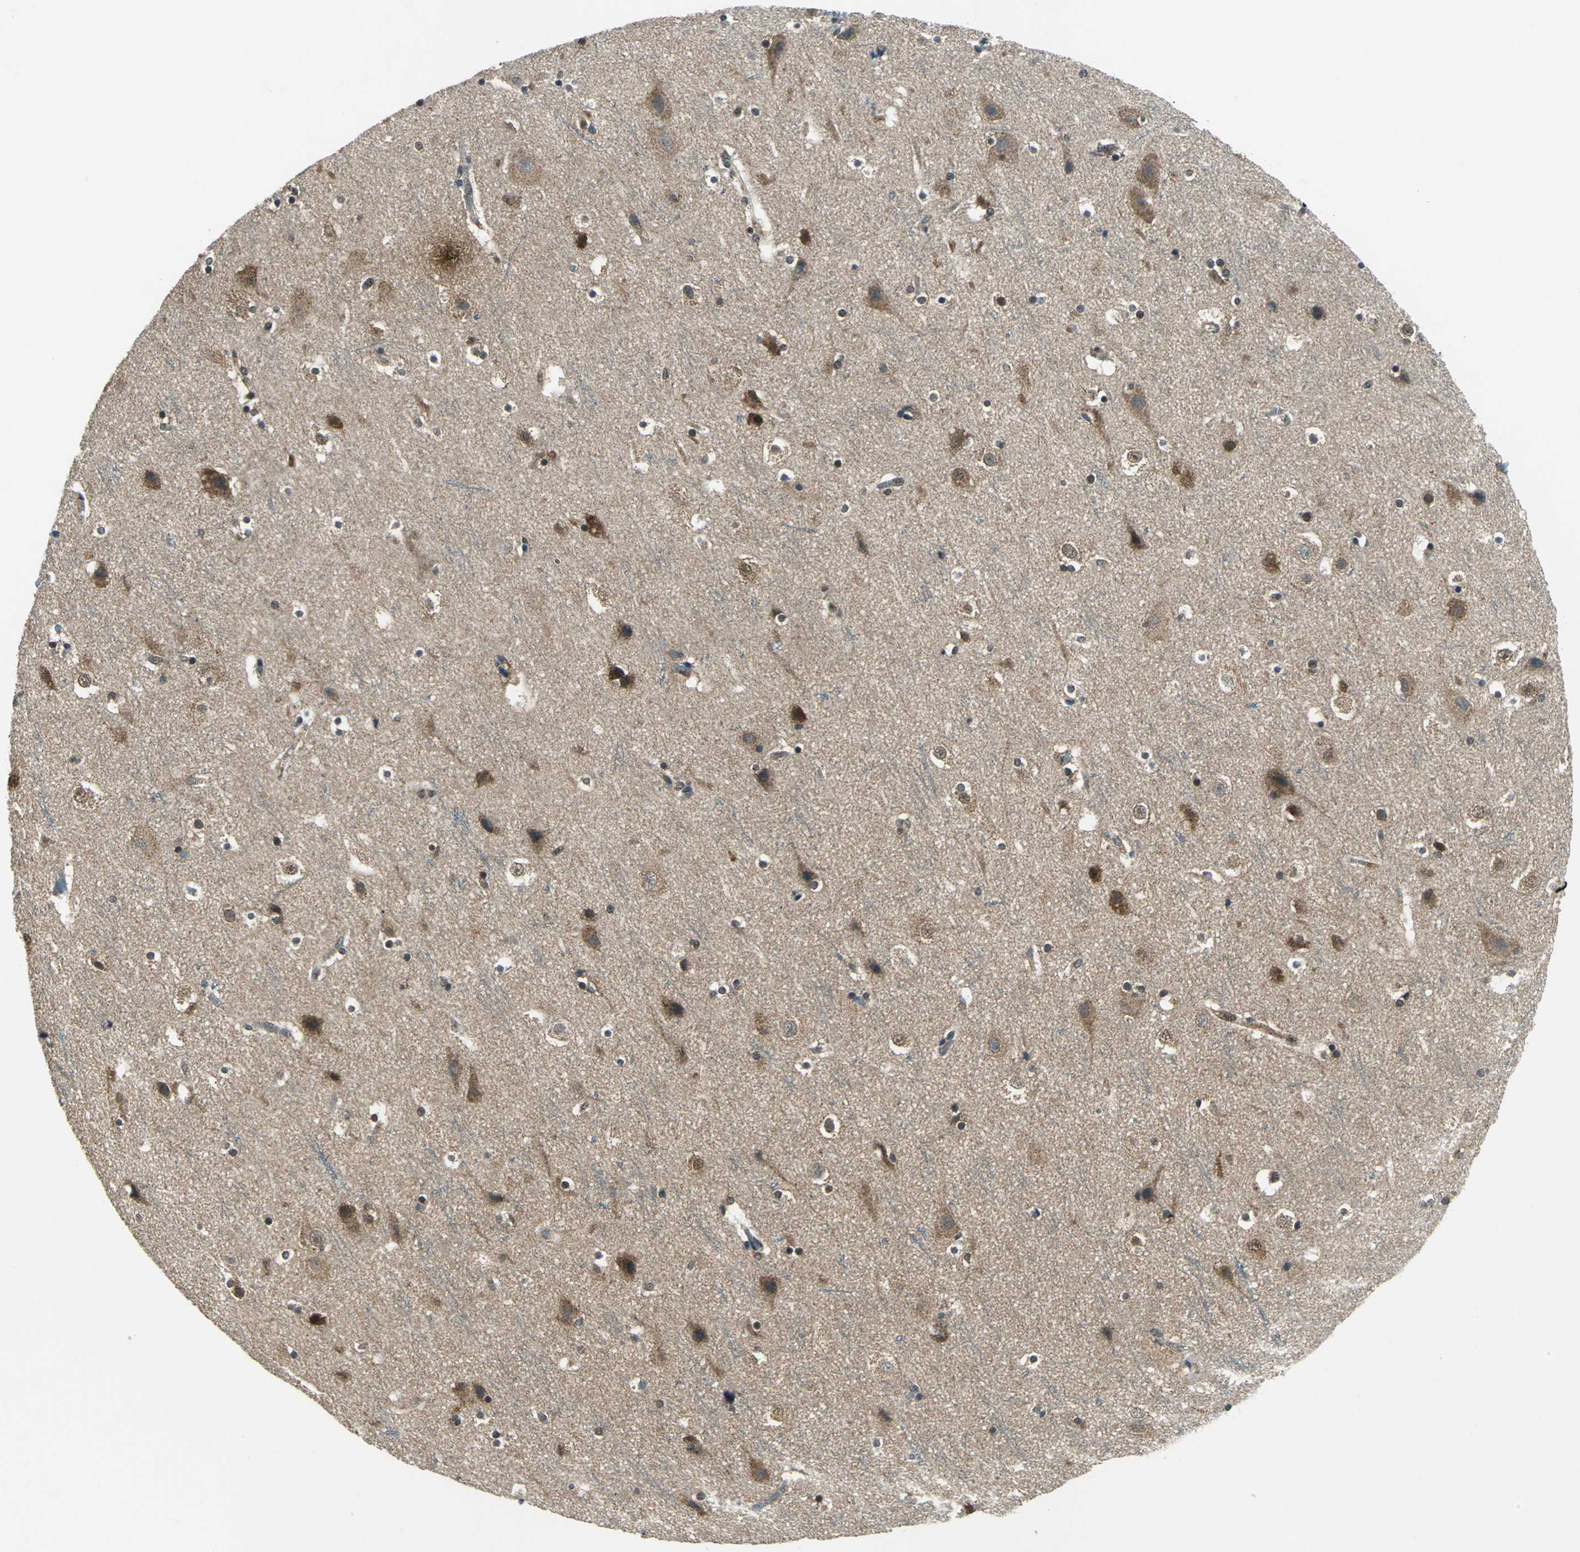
{"staining": {"intensity": "negative", "quantity": "none", "location": "none"}, "tissue": "cerebral cortex", "cell_type": "Endothelial cells", "image_type": "normal", "snomed": [{"axis": "morphology", "description": "Normal tissue, NOS"}, {"axis": "topography", "description": "Cerebral cortex"}], "caption": "Micrograph shows no significant protein positivity in endothelial cells of benign cerebral cortex.", "gene": "NUDT2", "patient": {"sex": "male", "age": 45}}